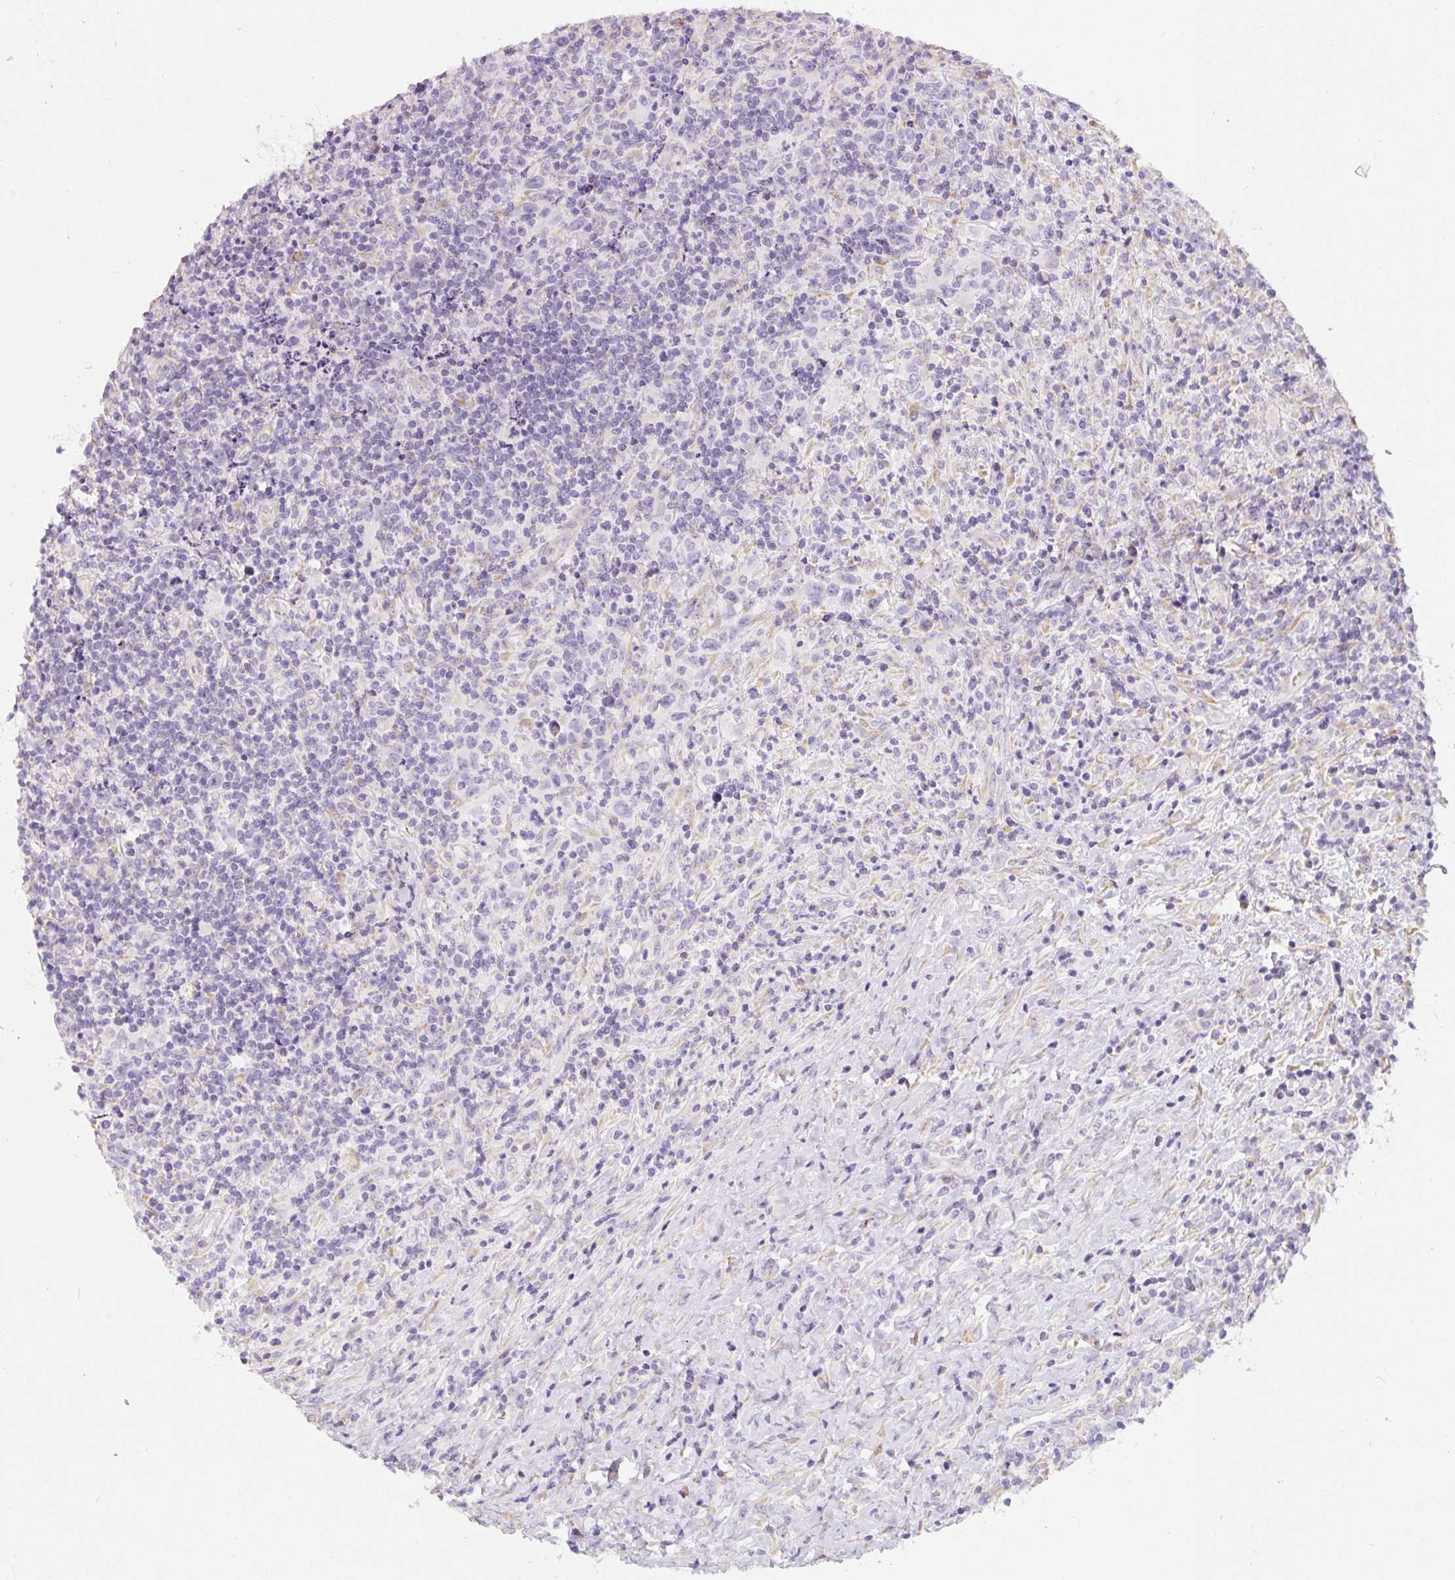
{"staining": {"intensity": "negative", "quantity": "none", "location": "none"}, "tissue": "lymphoma", "cell_type": "Tumor cells", "image_type": "cancer", "snomed": [{"axis": "morphology", "description": "Hodgkin's disease, NOS"}, {"axis": "topography", "description": "Lymph node"}], "caption": "This micrograph is of lymphoma stained with immunohistochemistry (IHC) to label a protein in brown with the nuclei are counter-stained blue. There is no positivity in tumor cells.", "gene": "PWWP3B", "patient": {"sex": "female", "age": 18}}